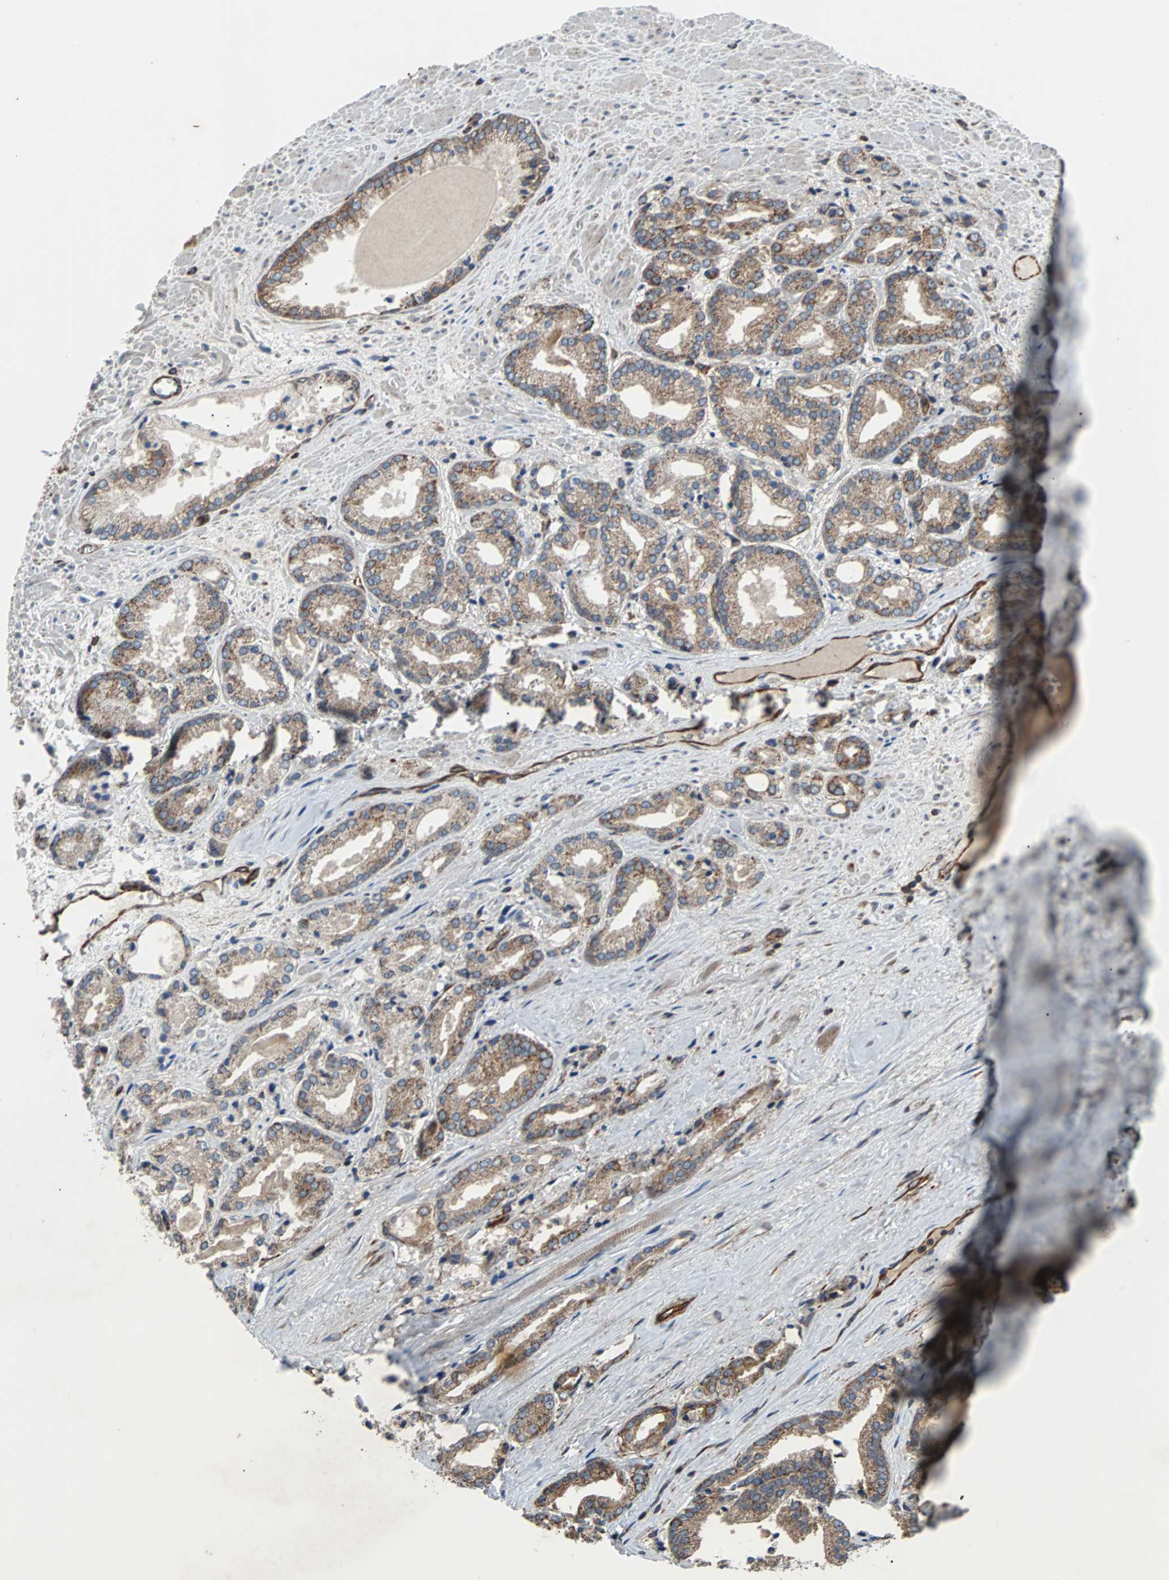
{"staining": {"intensity": "moderate", "quantity": "25%-75%", "location": "cytoplasmic/membranous"}, "tissue": "prostate cancer", "cell_type": "Tumor cells", "image_type": "cancer", "snomed": [{"axis": "morphology", "description": "Adenocarcinoma, Low grade"}, {"axis": "topography", "description": "Prostate"}], "caption": "Moderate cytoplasmic/membranous expression for a protein is appreciated in about 25%-75% of tumor cells of prostate adenocarcinoma (low-grade) using IHC.", "gene": "ACTR3", "patient": {"sex": "male", "age": 59}}